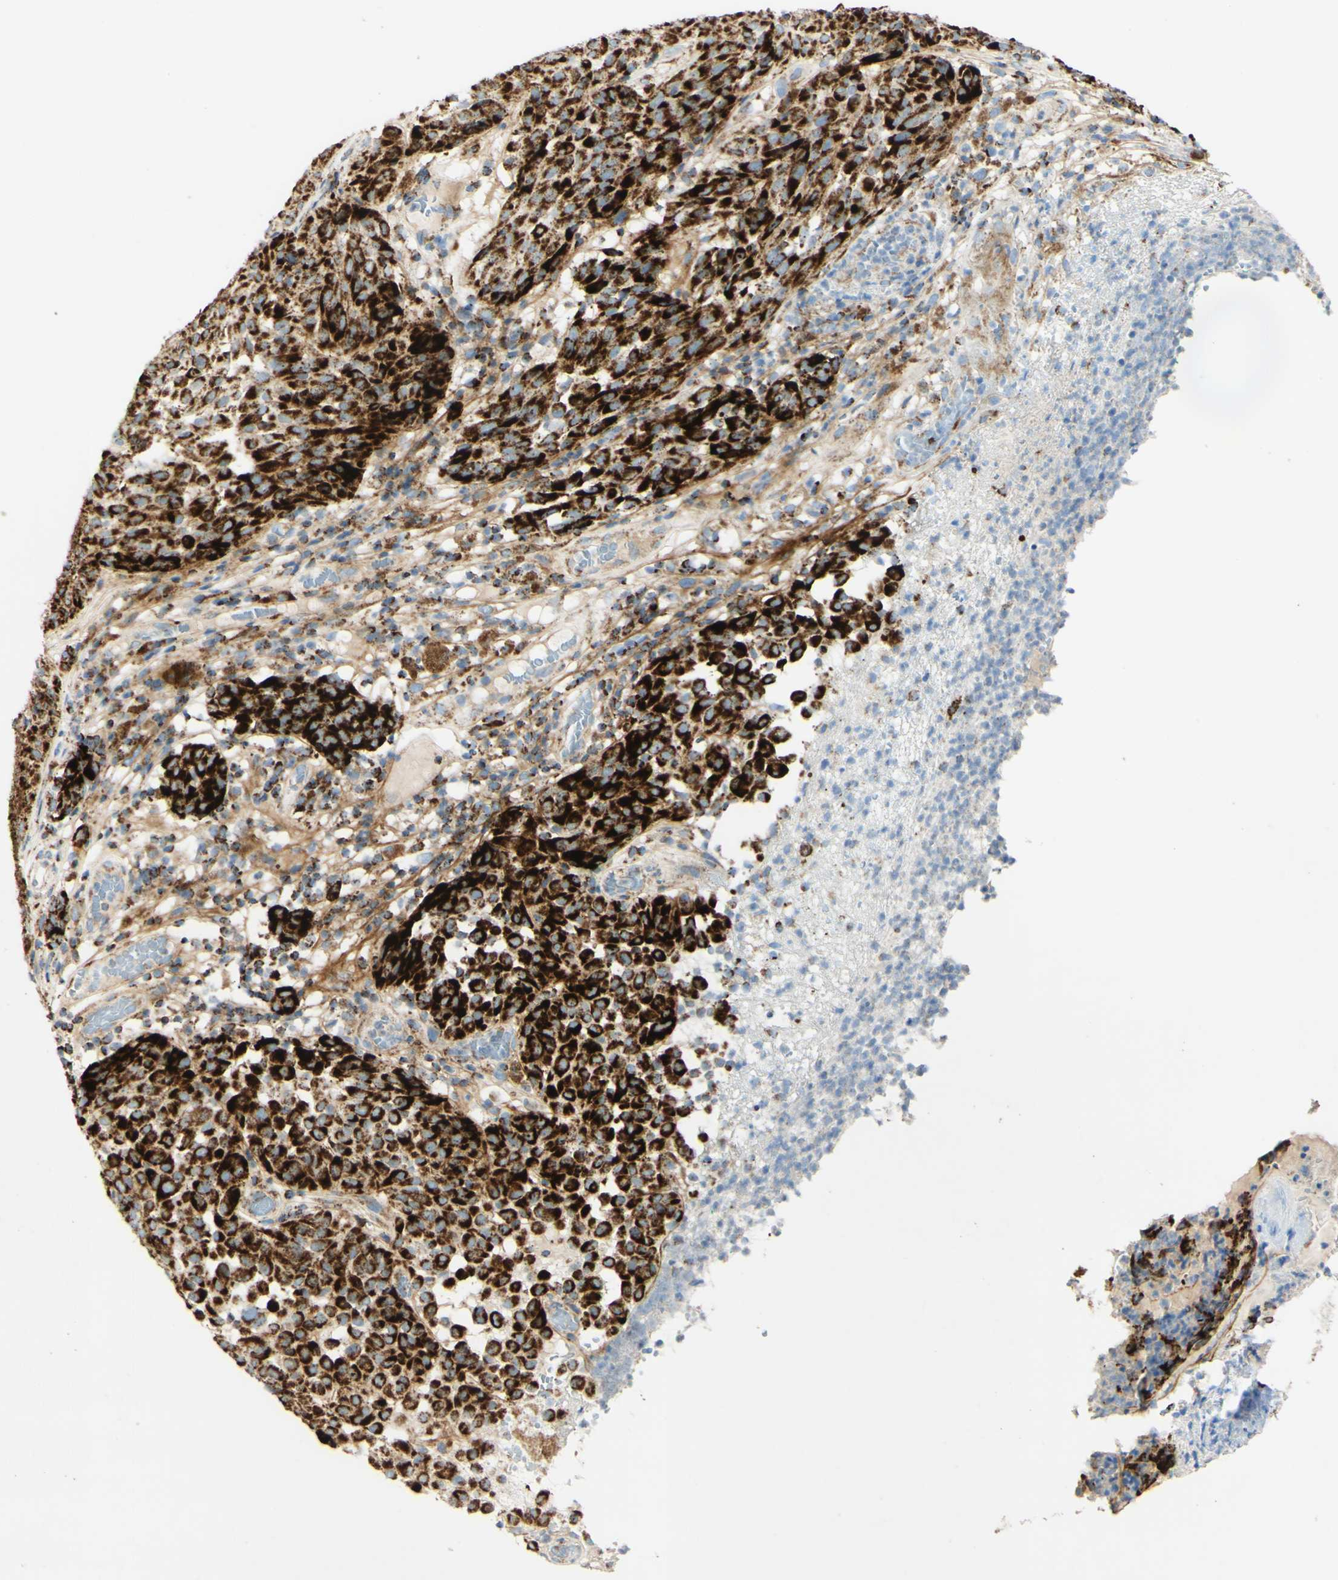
{"staining": {"intensity": "strong", "quantity": ">75%", "location": "cytoplasmic/membranous"}, "tissue": "melanoma", "cell_type": "Tumor cells", "image_type": "cancer", "snomed": [{"axis": "morphology", "description": "Malignant melanoma, NOS"}, {"axis": "topography", "description": "Skin"}], "caption": "Protein expression analysis of malignant melanoma exhibits strong cytoplasmic/membranous expression in about >75% of tumor cells.", "gene": "OXCT1", "patient": {"sex": "female", "age": 46}}